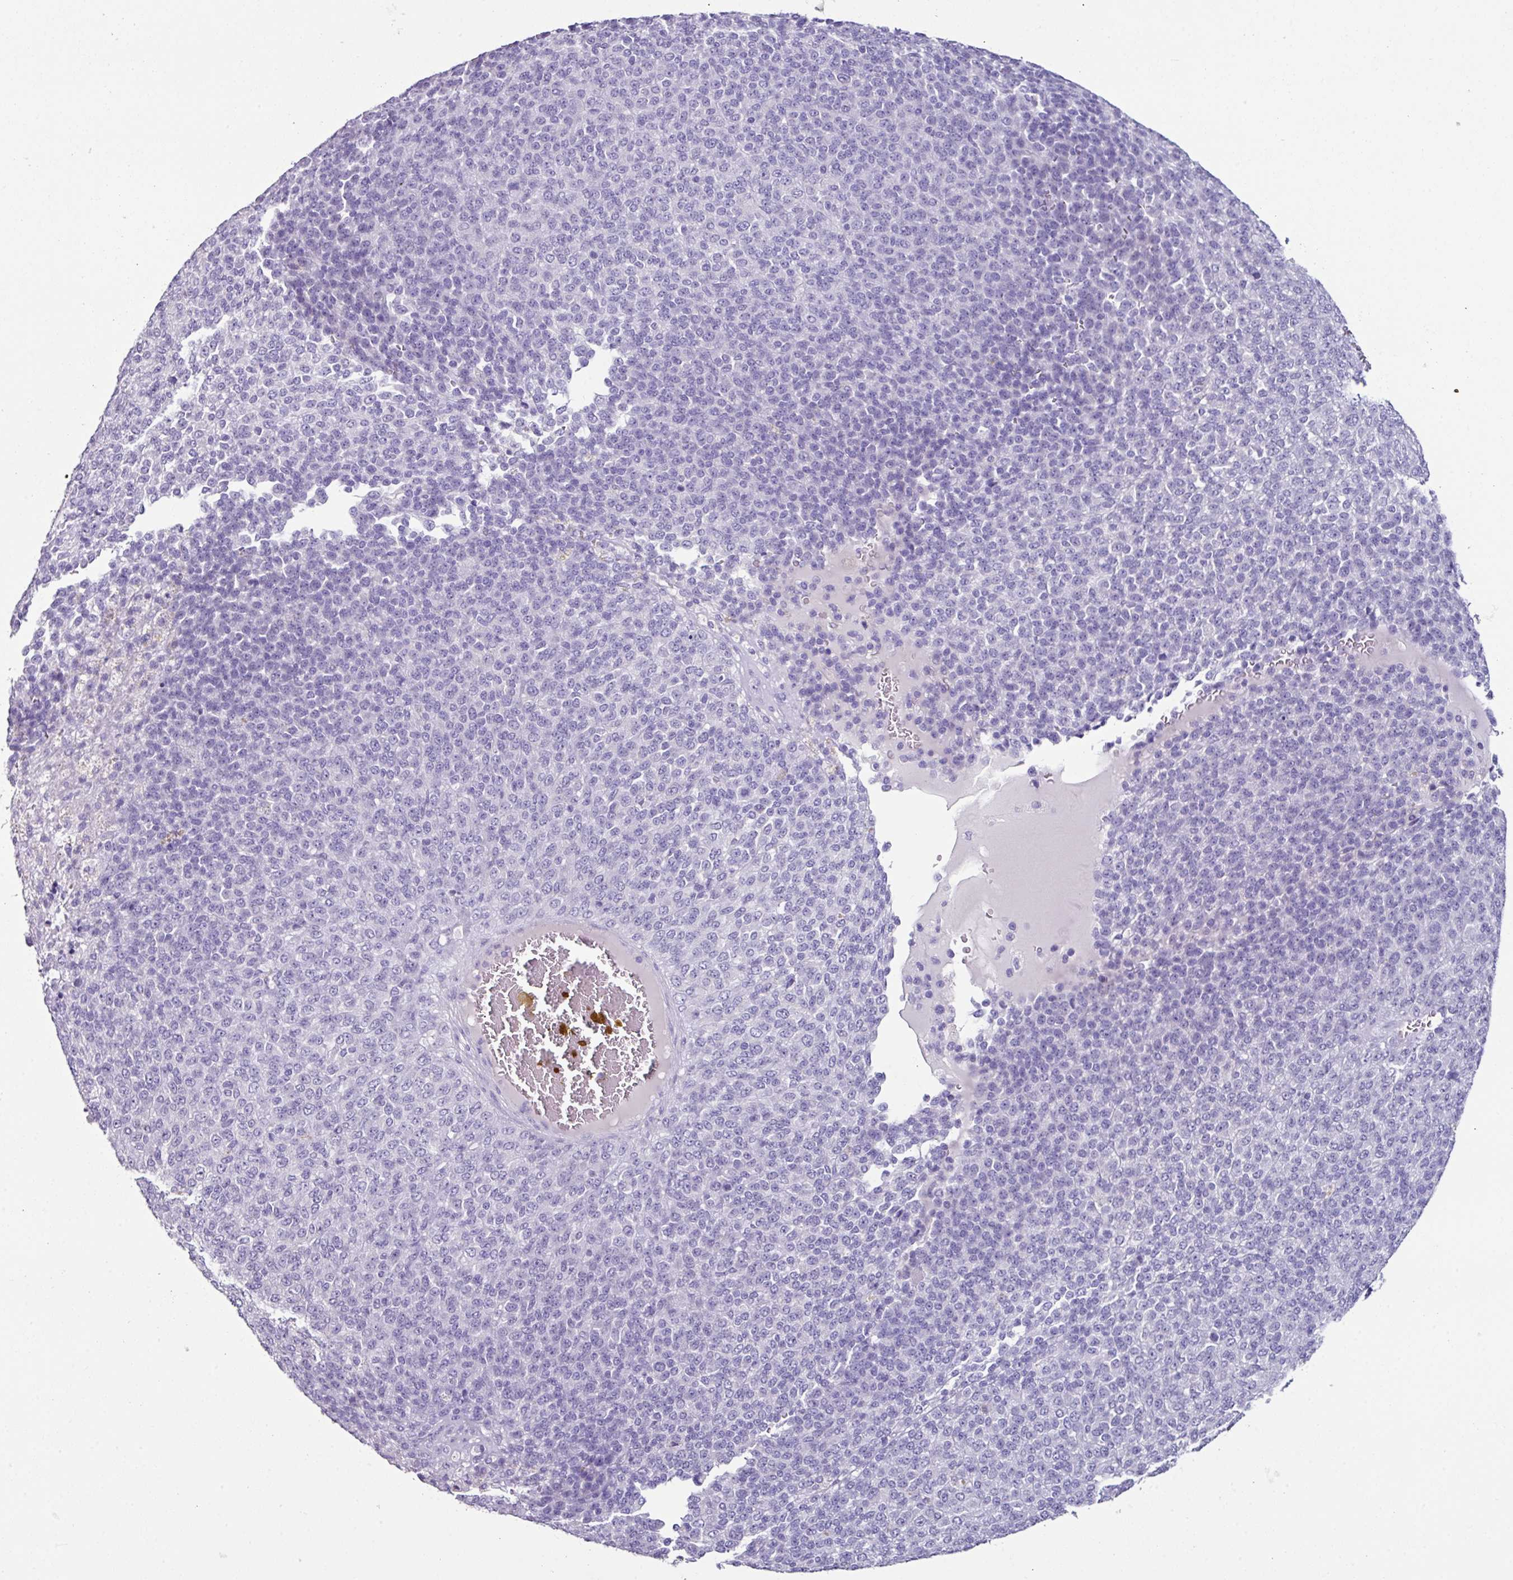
{"staining": {"intensity": "negative", "quantity": "none", "location": "none"}, "tissue": "melanoma", "cell_type": "Tumor cells", "image_type": "cancer", "snomed": [{"axis": "morphology", "description": "Malignant melanoma, Metastatic site"}, {"axis": "topography", "description": "Brain"}], "caption": "Micrograph shows no significant protein positivity in tumor cells of malignant melanoma (metastatic site).", "gene": "GLP2R", "patient": {"sex": "female", "age": 56}}